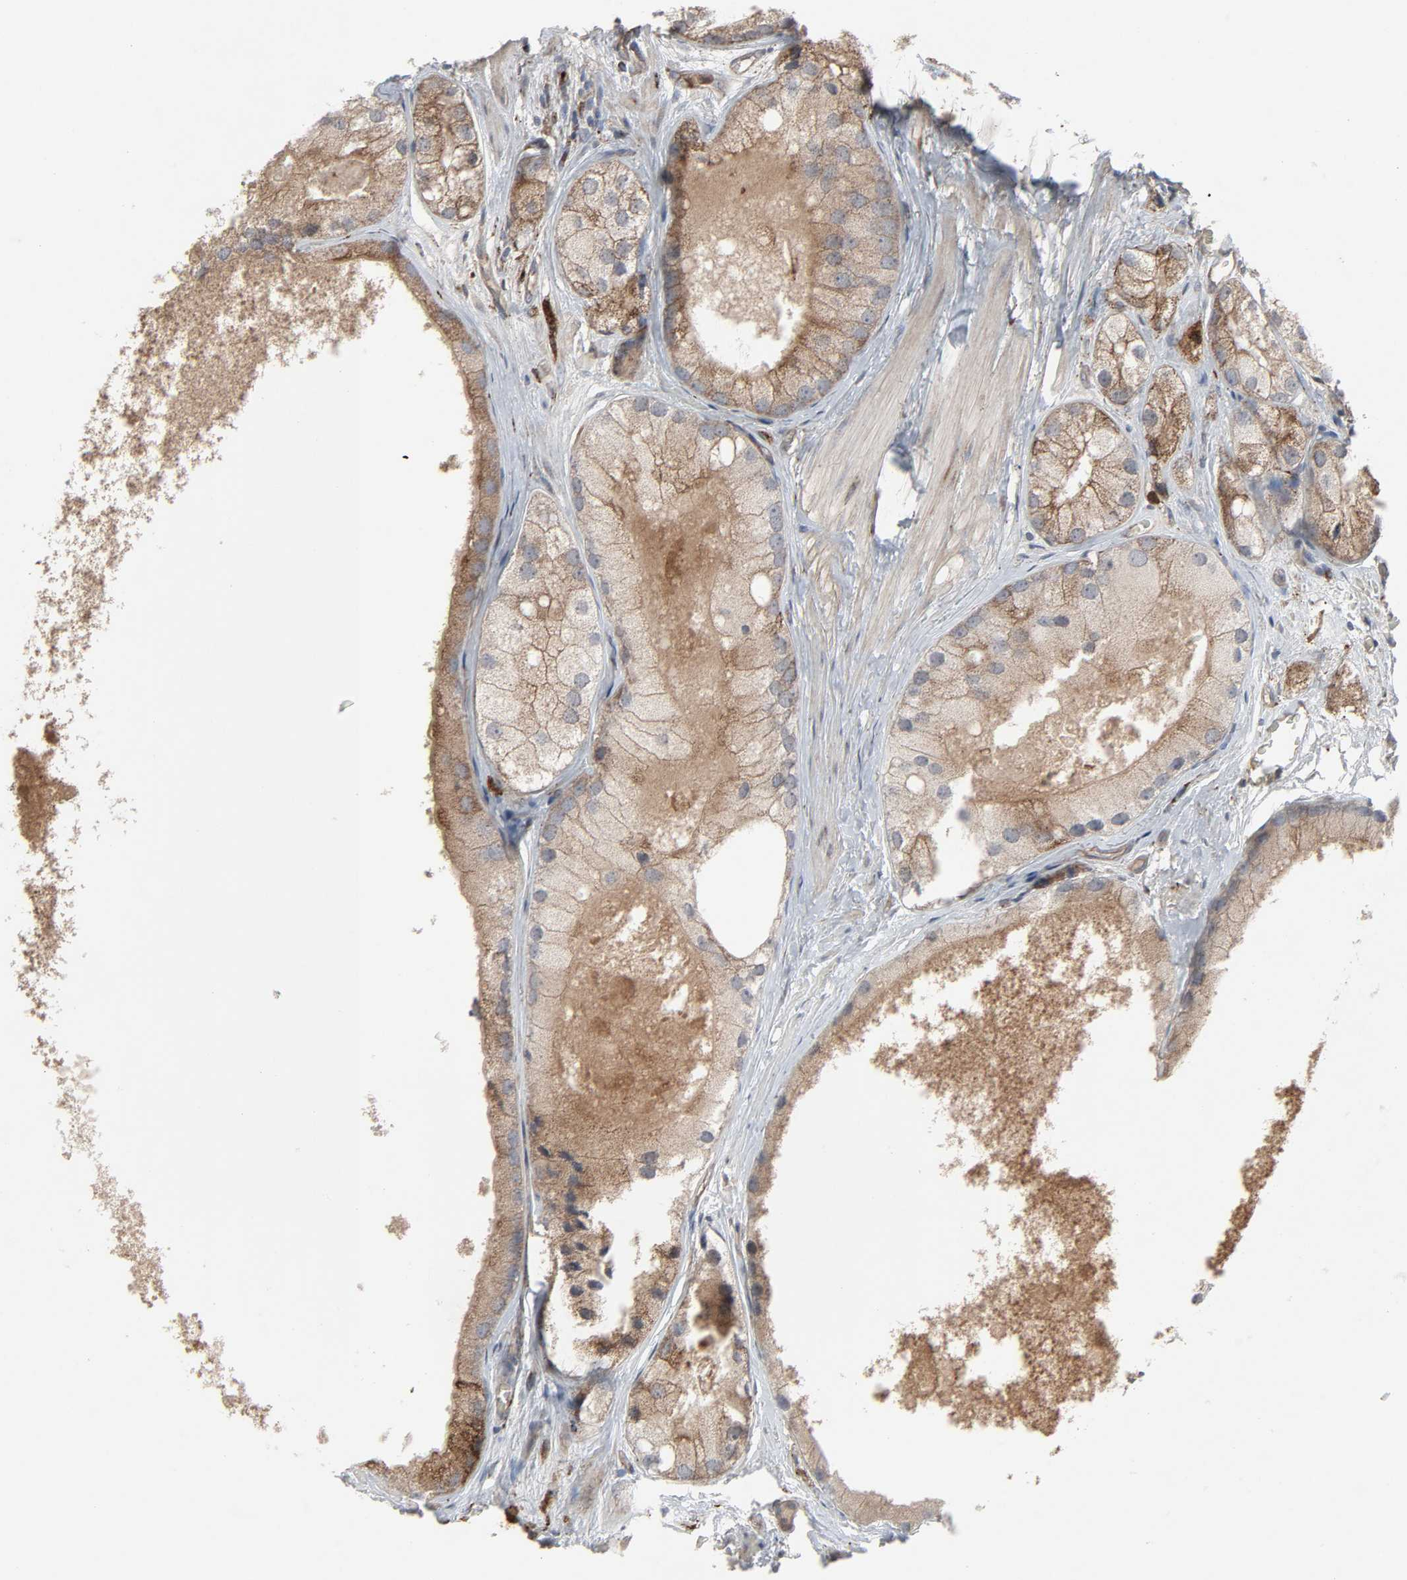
{"staining": {"intensity": "moderate", "quantity": ">75%", "location": "cytoplasmic/membranous"}, "tissue": "prostate cancer", "cell_type": "Tumor cells", "image_type": "cancer", "snomed": [{"axis": "morphology", "description": "Adenocarcinoma, Low grade"}, {"axis": "topography", "description": "Prostate"}], "caption": "Moderate cytoplasmic/membranous expression is present in about >75% of tumor cells in adenocarcinoma (low-grade) (prostate).", "gene": "ADCY4", "patient": {"sex": "male", "age": 69}}